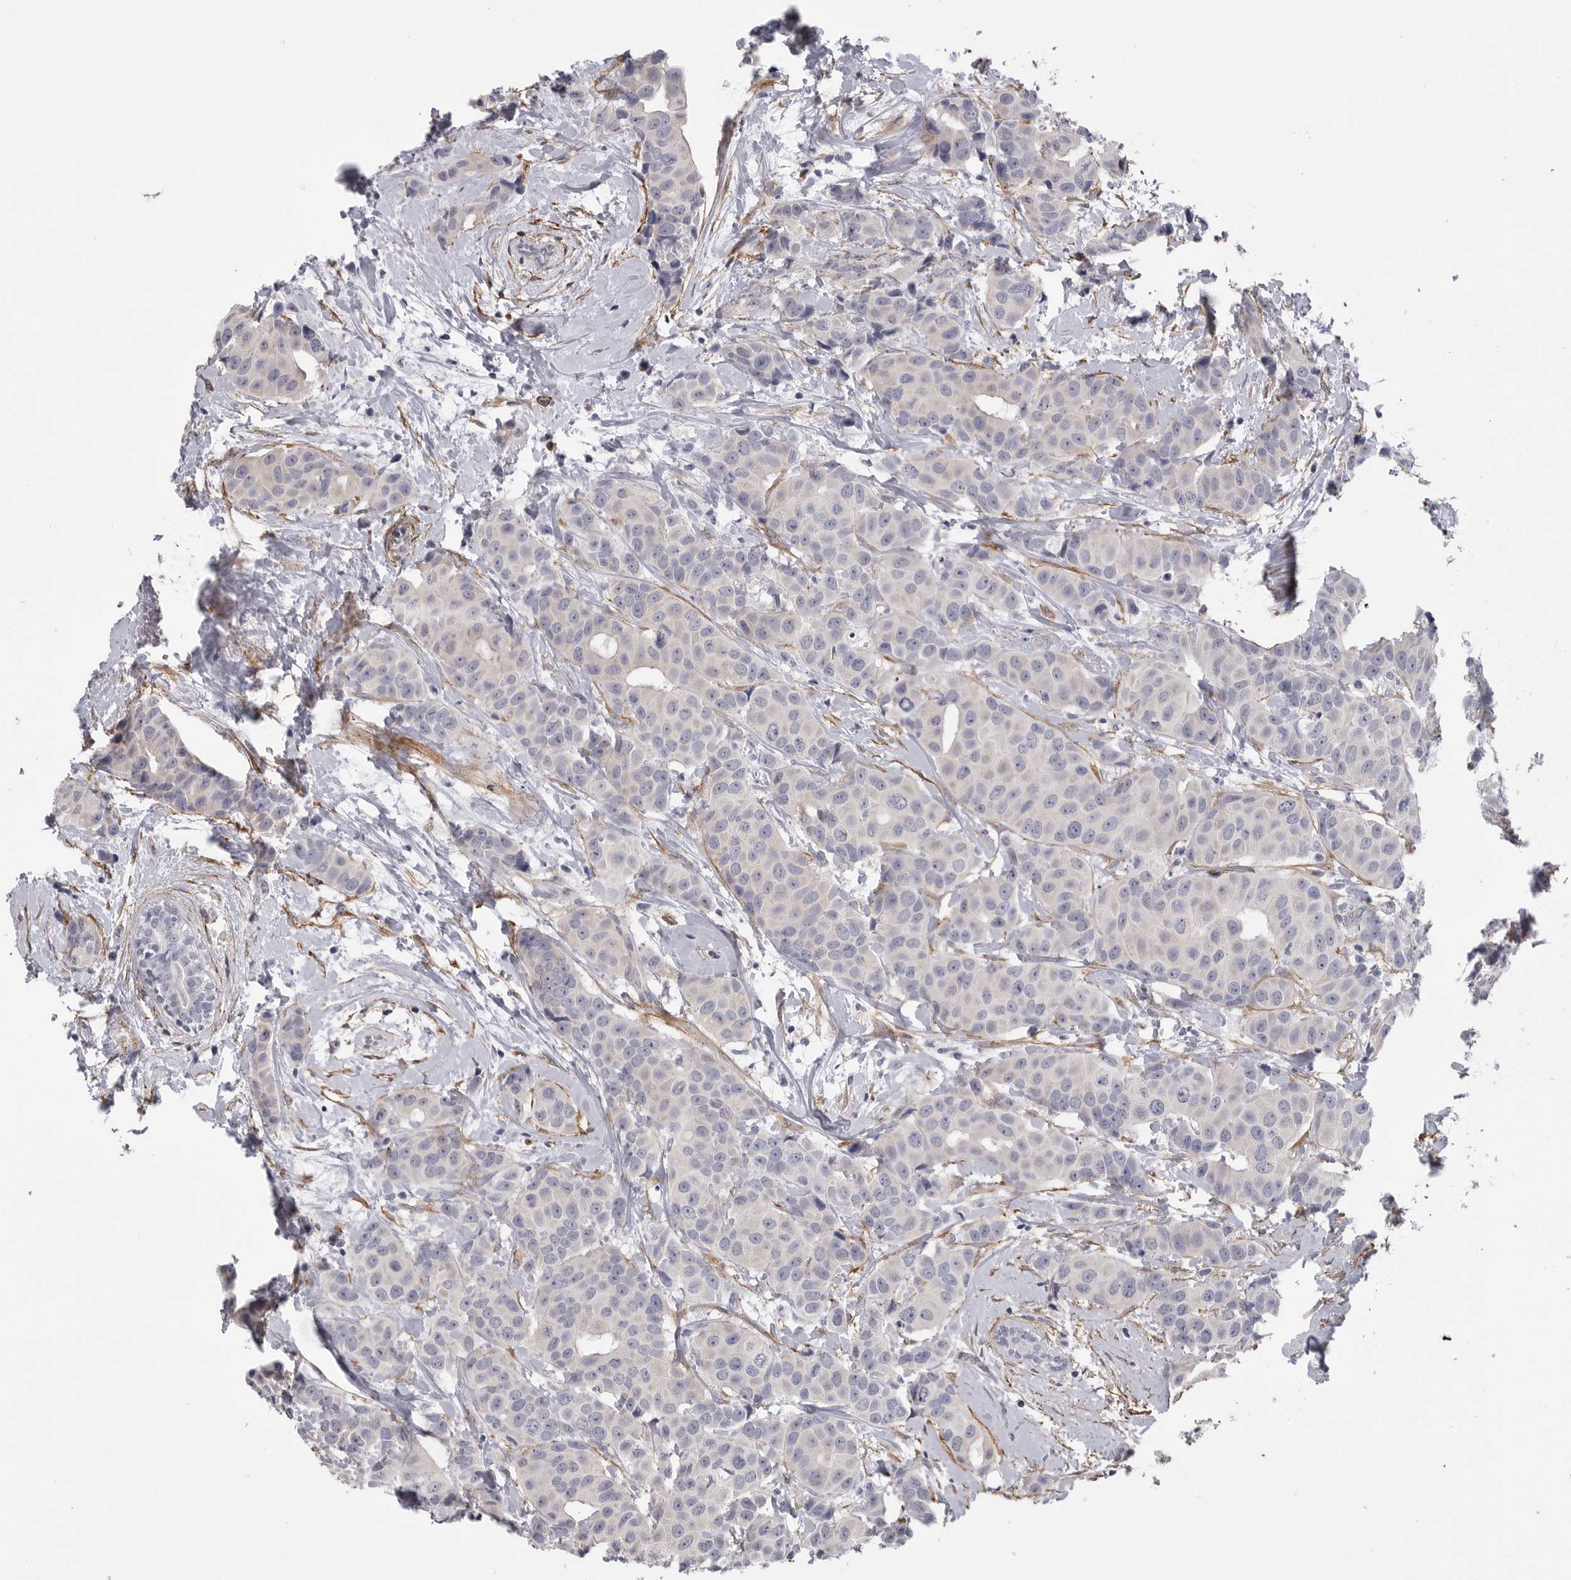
{"staining": {"intensity": "negative", "quantity": "none", "location": "none"}, "tissue": "breast cancer", "cell_type": "Tumor cells", "image_type": "cancer", "snomed": [{"axis": "morphology", "description": "Normal tissue, NOS"}, {"axis": "morphology", "description": "Duct carcinoma"}, {"axis": "topography", "description": "Breast"}], "caption": "The immunohistochemistry image has no significant staining in tumor cells of infiltrating ductal carcinoma (breast) tissue. (Immunohistochemistry, brightfield microscopy, high magnification).", "gene": "AKAP12", "patient": {"sex": "female", "age": 39}}